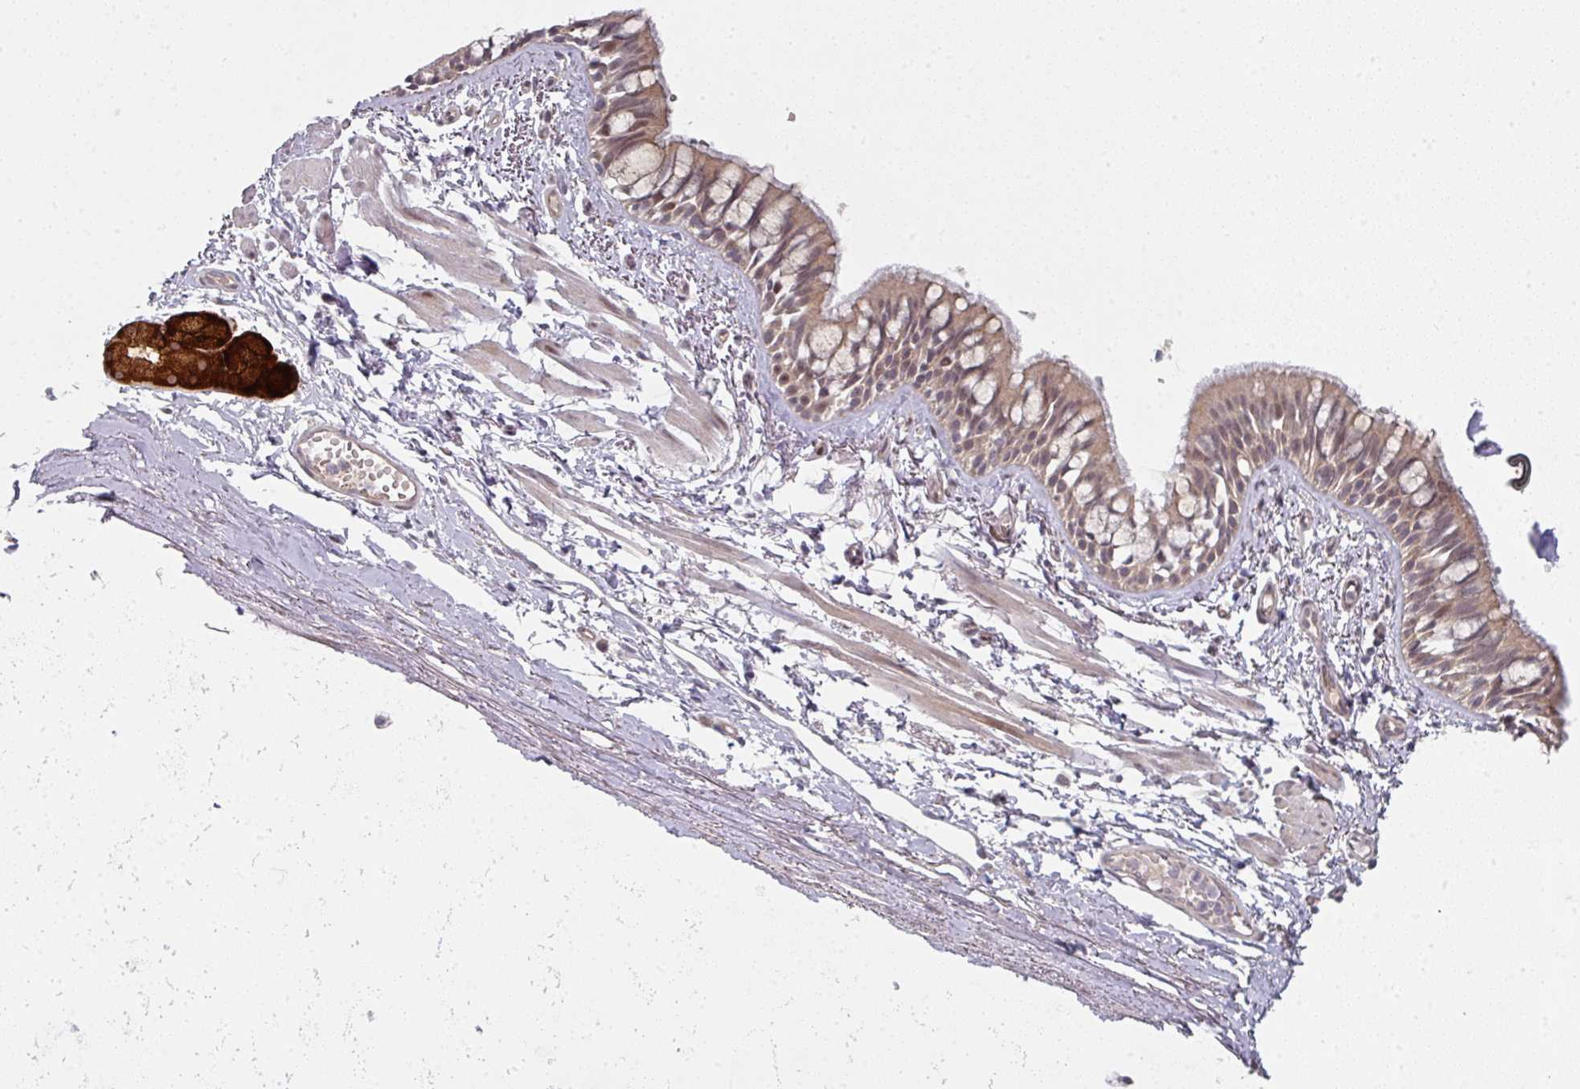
{"staining": {"intensity": "moderate", "quantity": ">75%", "location": "cytoplasmic/membranous,nuclear"}, "tissue": "bronchus", "cell_type": "Respiratory epithelial cells", "image_type": "normal", "snomed": [{"axis": "morphology", "description": "Normal tissue, NOS"}, {"axis": "topography", "description": "Lymph node"}, {"axis": "topography", "description": "Cartilage tissue"}, {"axis": "topography", "description": "Bronchus"}], "caption": "High-power microscopy captured an immunohistochemistry micrograph of normal bronchus, revealing moderate cytoplasmic/membranous,nuclear positivity in approximately >75% of respiratory epithelial cells.", "gene": "TMCC1", "patient": {"sex": "female", "age": 70}}